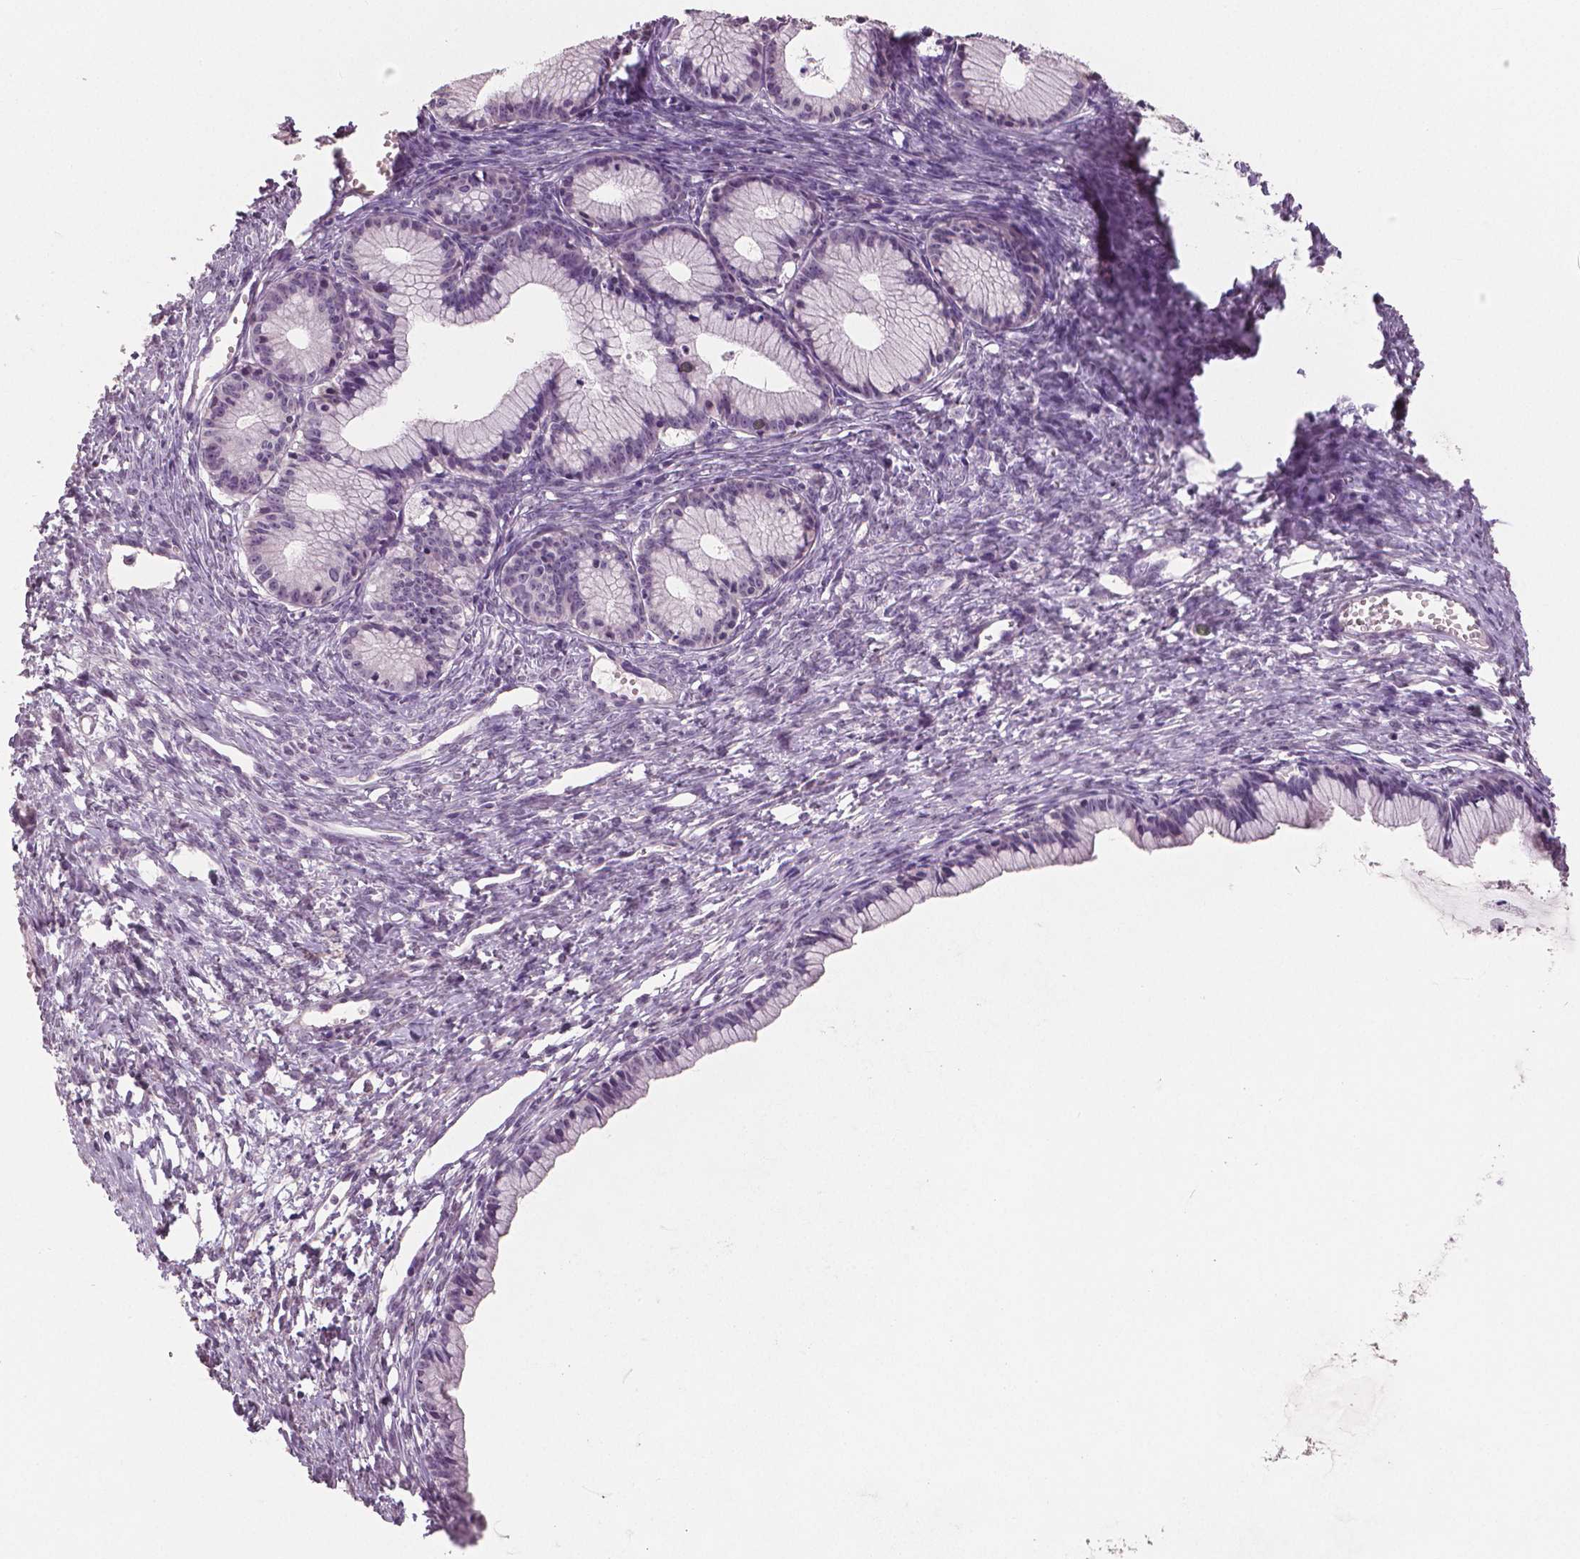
{"staining": {"intensity": "negative", "quantity": "none", "location": "none"}, "tissue": "ovarian cancer", "cell_type": "Tumor cells", "image_type": "cancer", "snomed": [{"axis": "morphology", "description": "Cystadenocarcinoma, mucinous, NOS"}, {"axis": "topography", "description": "Ovary"}], "caption": "Histopathology image shows no protein staining in tumor cells of ovarian cancer (mucinous cystadenocarcinoma) tissue.", "gene": "NECAB1", "patient": {"sex": "female", "age": 41}}